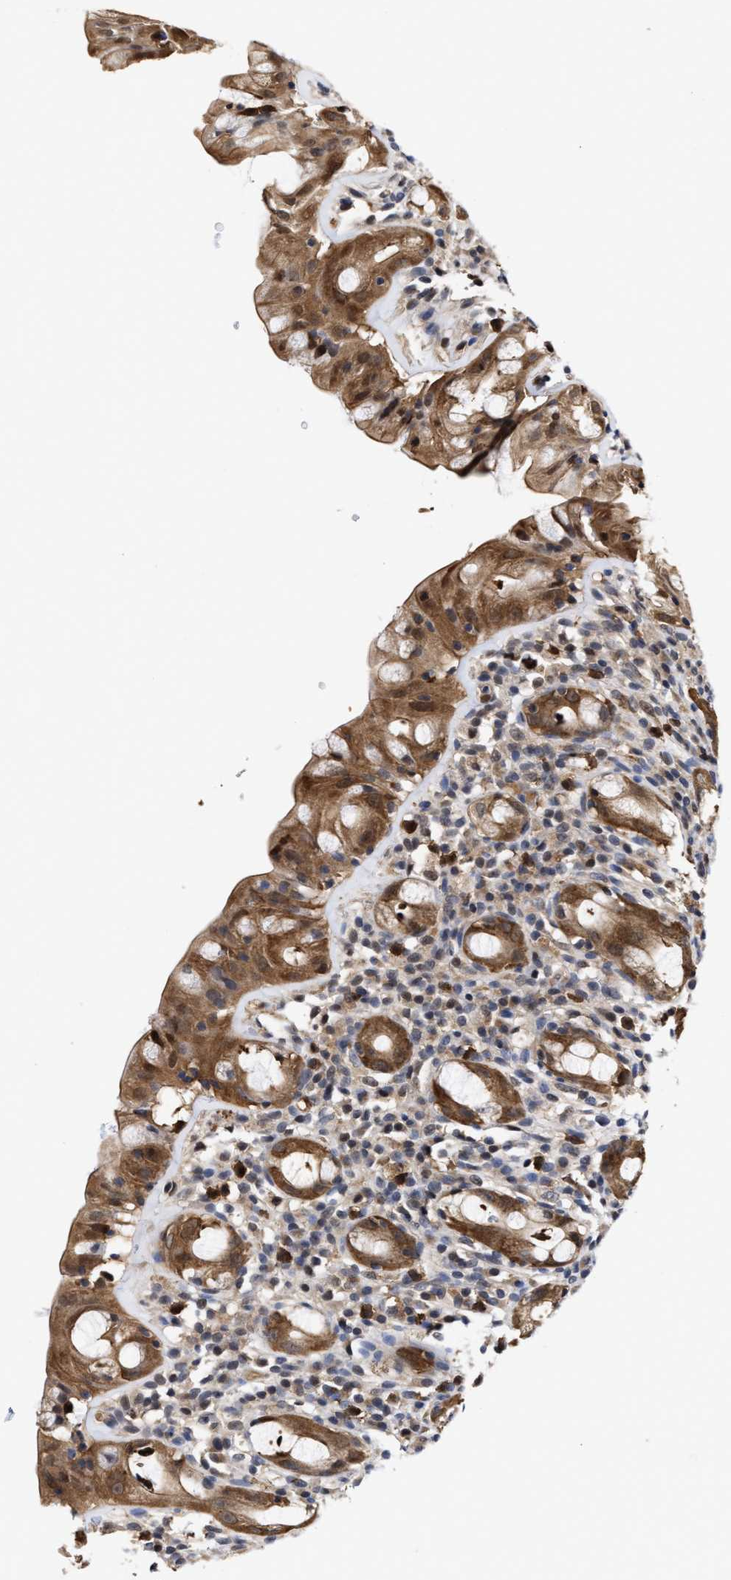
{"staining": {"intensity": "moderate", "quantity": ">75%", "location": "cytoplasmic/membranous"}, "tissue": "rectum", "cell_type": "Glandular cells", "image_type": "normal", "snomed": [{"axis": "morphology", "description": "Normal tissue, NOS"}, {"axis": "topography", "description": "Rectum"}], "caption": "IHC of benign rectum exhibits medium levels of moderate cytoplasmic/membranous expression in approximately >75% of glandular cells. The protein is stained brown, and the nuclei are stained in blue (DAB IHC with brightfield microscopy, high magnification).", "gene": "KLHDC1", "patient": {"sex": "male", "age": 44}}